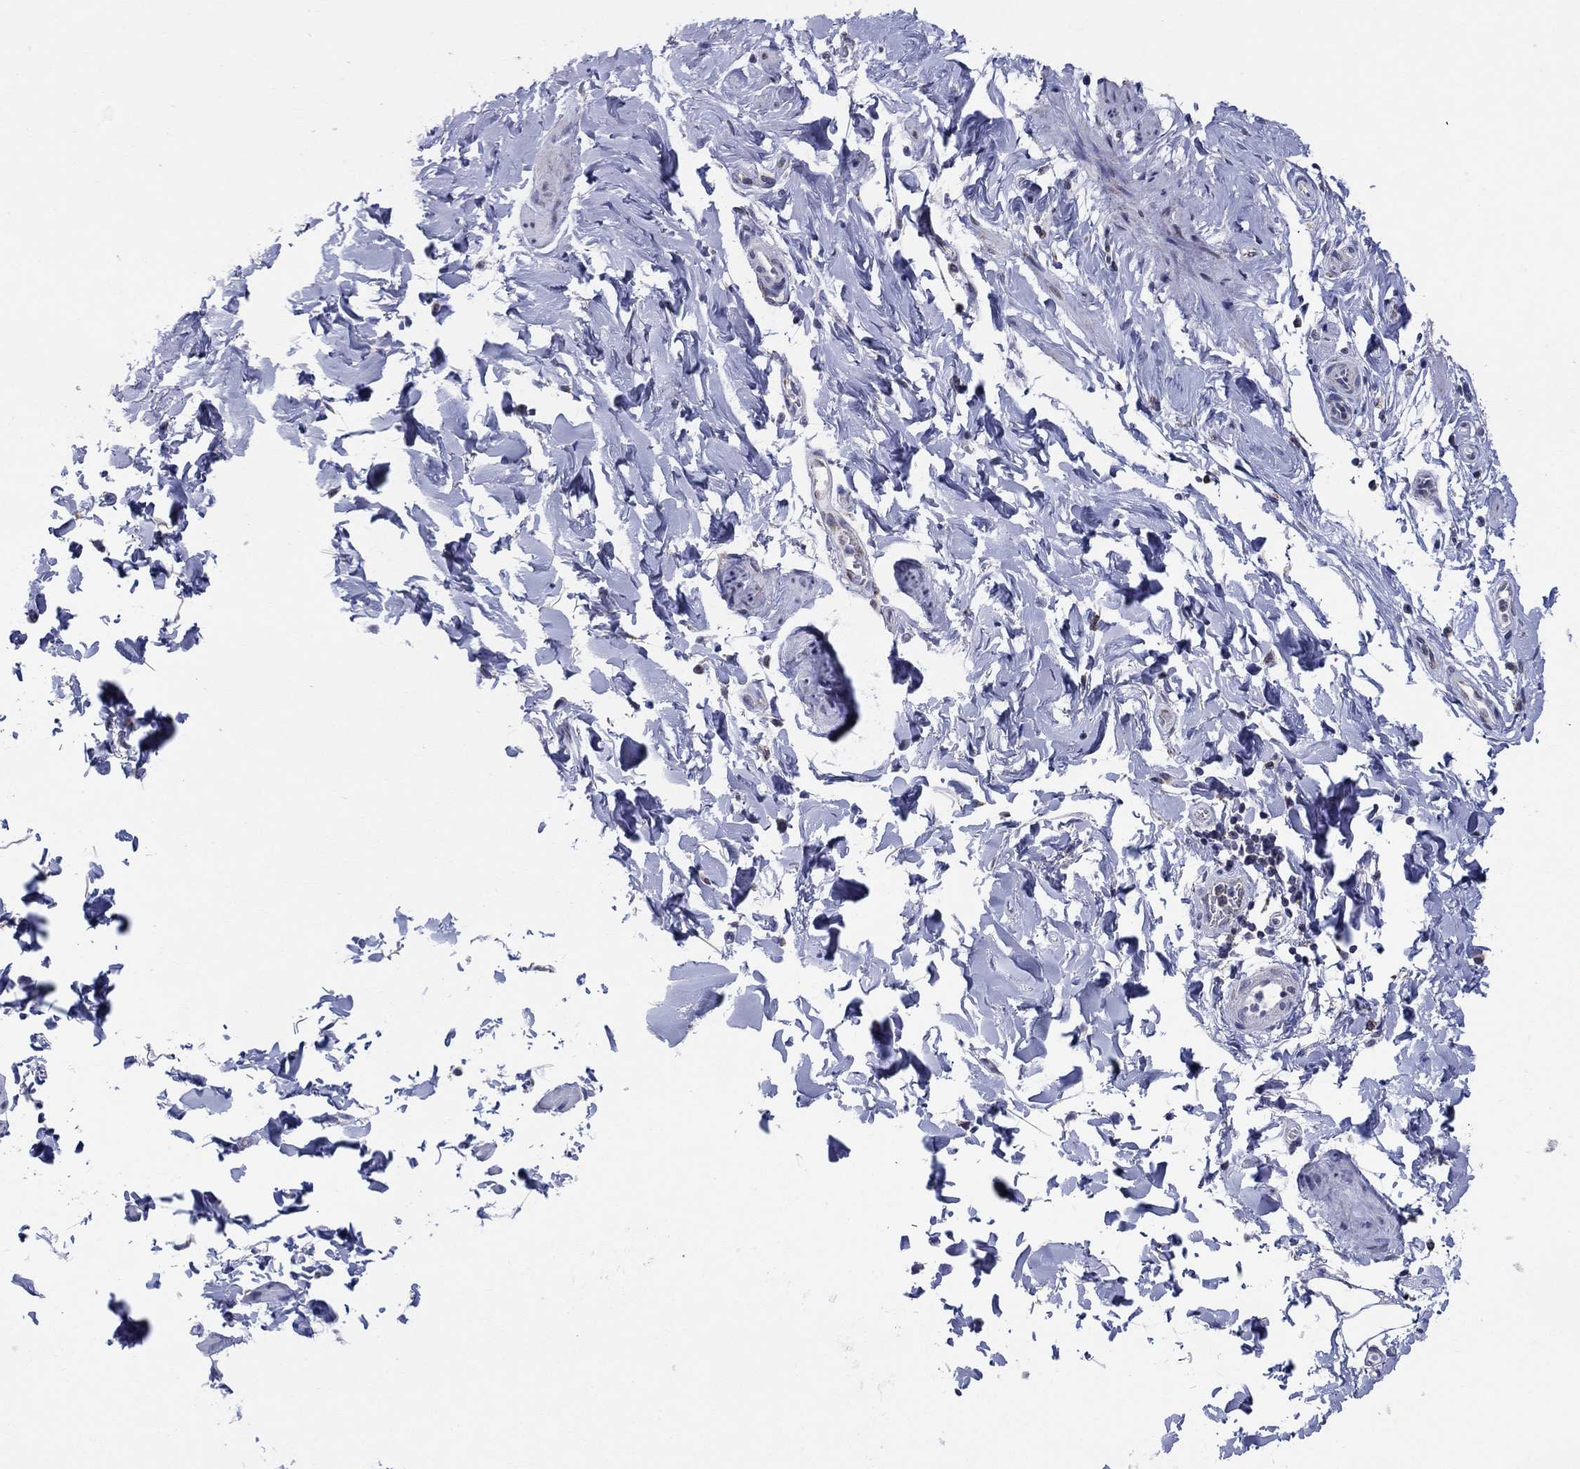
{"staining": {"intensity": "negative", "quantity": "none", "location": "none"}, "tissue": "smooth muscle", "cell_type": "Smooth muscle cells", "image_type": "normal", "snomed": [{"axis": "morphology", "description": "Normal tissue, NOS"}, {"axis": "topography", "description": "Adipose tissue"}, {"axis": "topography", "description": "Smooth muscle"}, {"axis": "topography", "description": "Peripheral nerve tissue"}], "caption": "The photomicrograph displays no staining of smooth muscle cells in normal smooth muscle. (DAB IHC, high magnification).", "gene": "KISS1R", "patient": {"sex": "male", "age": 83}}